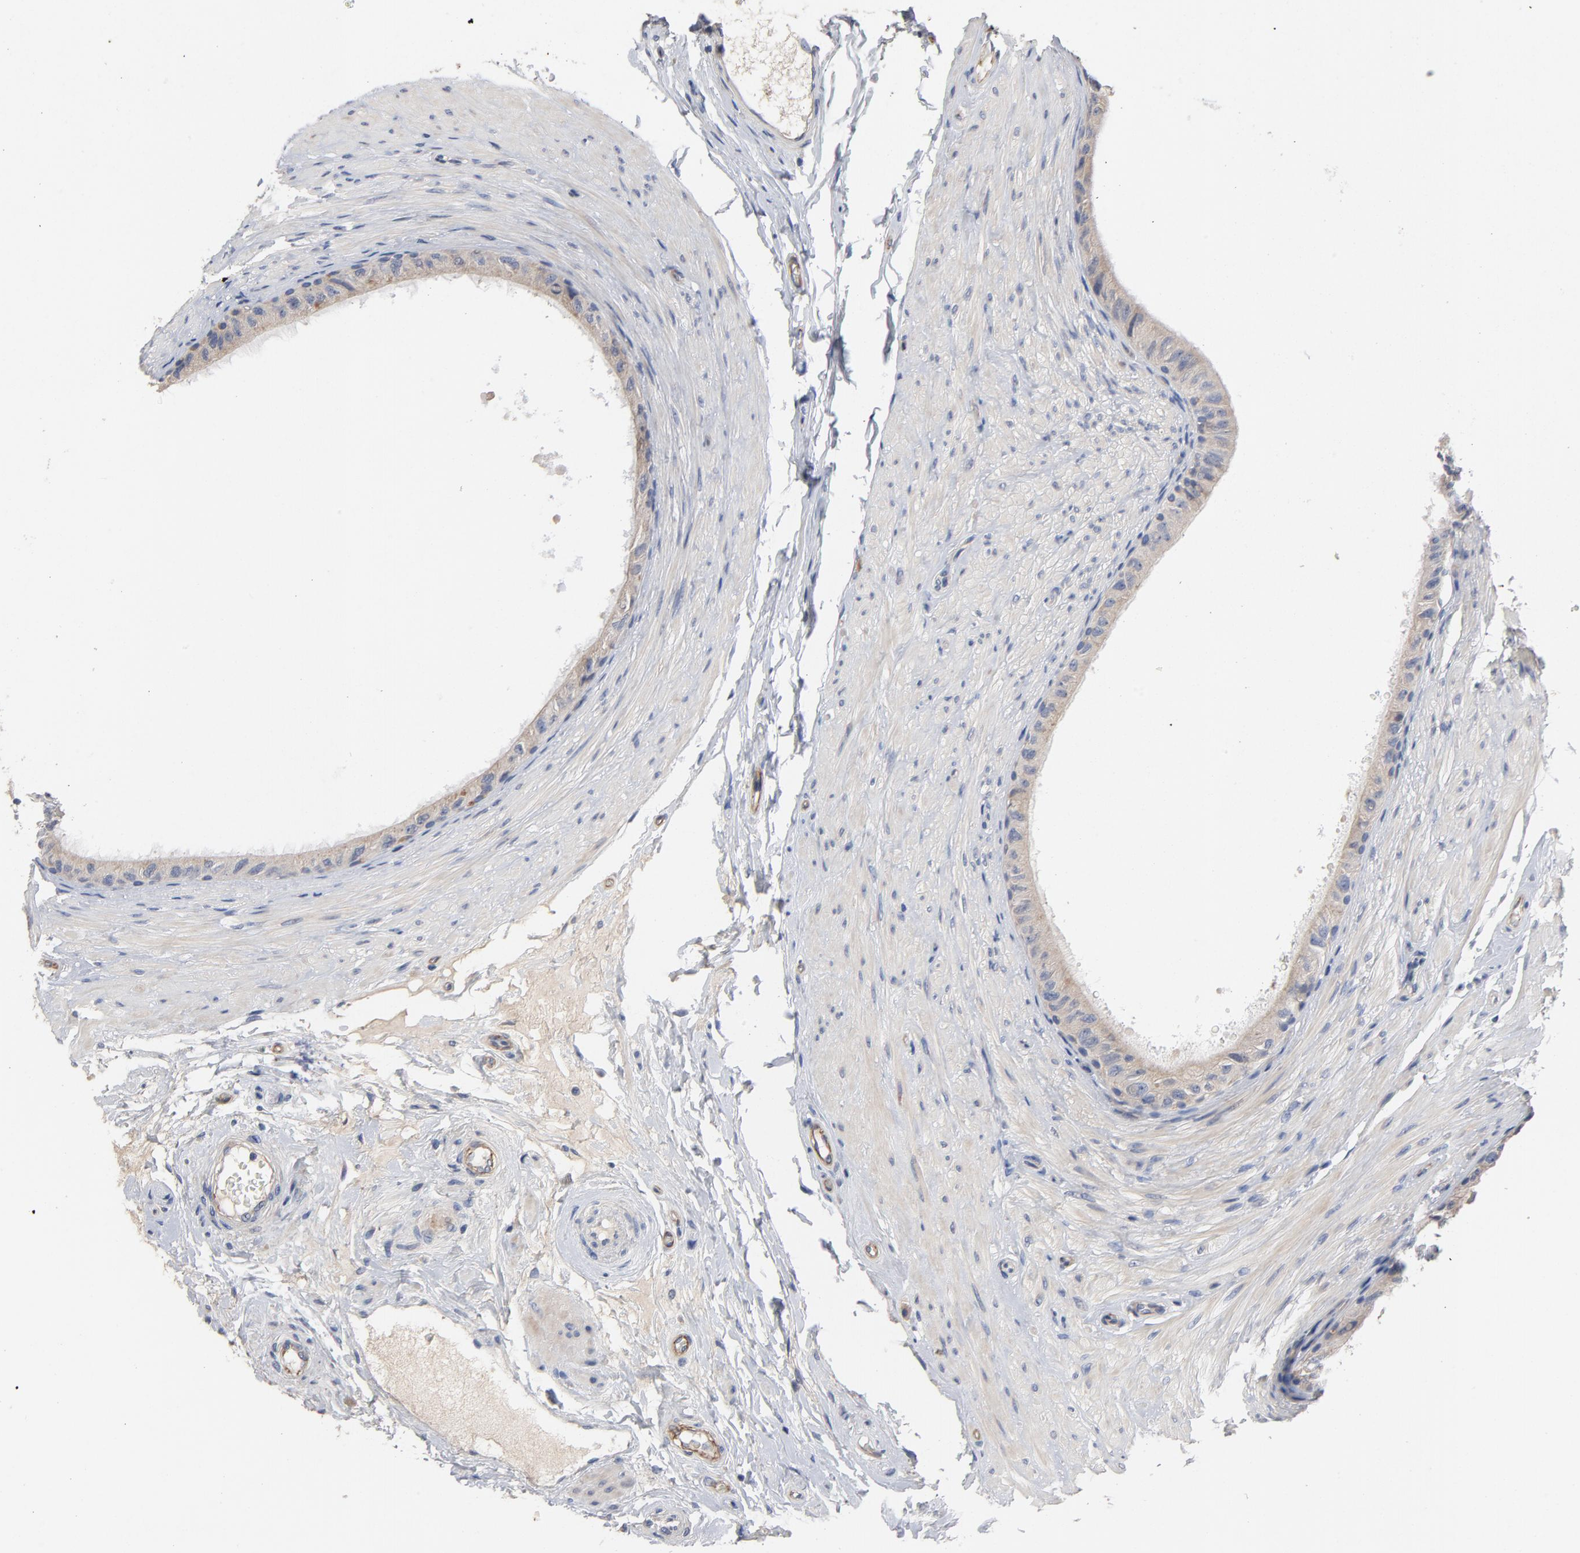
{"staining": {"intensity": "weak", "quantity": ">75%", "location": "cytoplasmic/membranous"}, "tissue": "epididymis", "cell_type": "Glandular cells", "image_type": "normal", "snomed": [{"axis": "morphology", "description": "Normal tissue, NOS"}, {"axis": "topography", "description": "Epididymis"}], "caption": "Protein expression analysis of unremarkable human epididymis reveals weak cytoplasmic/membranous positivity in about >75% of glandular cells.", "gene": "CCDC134", "patient": {"sex": "male", "age": 68}}